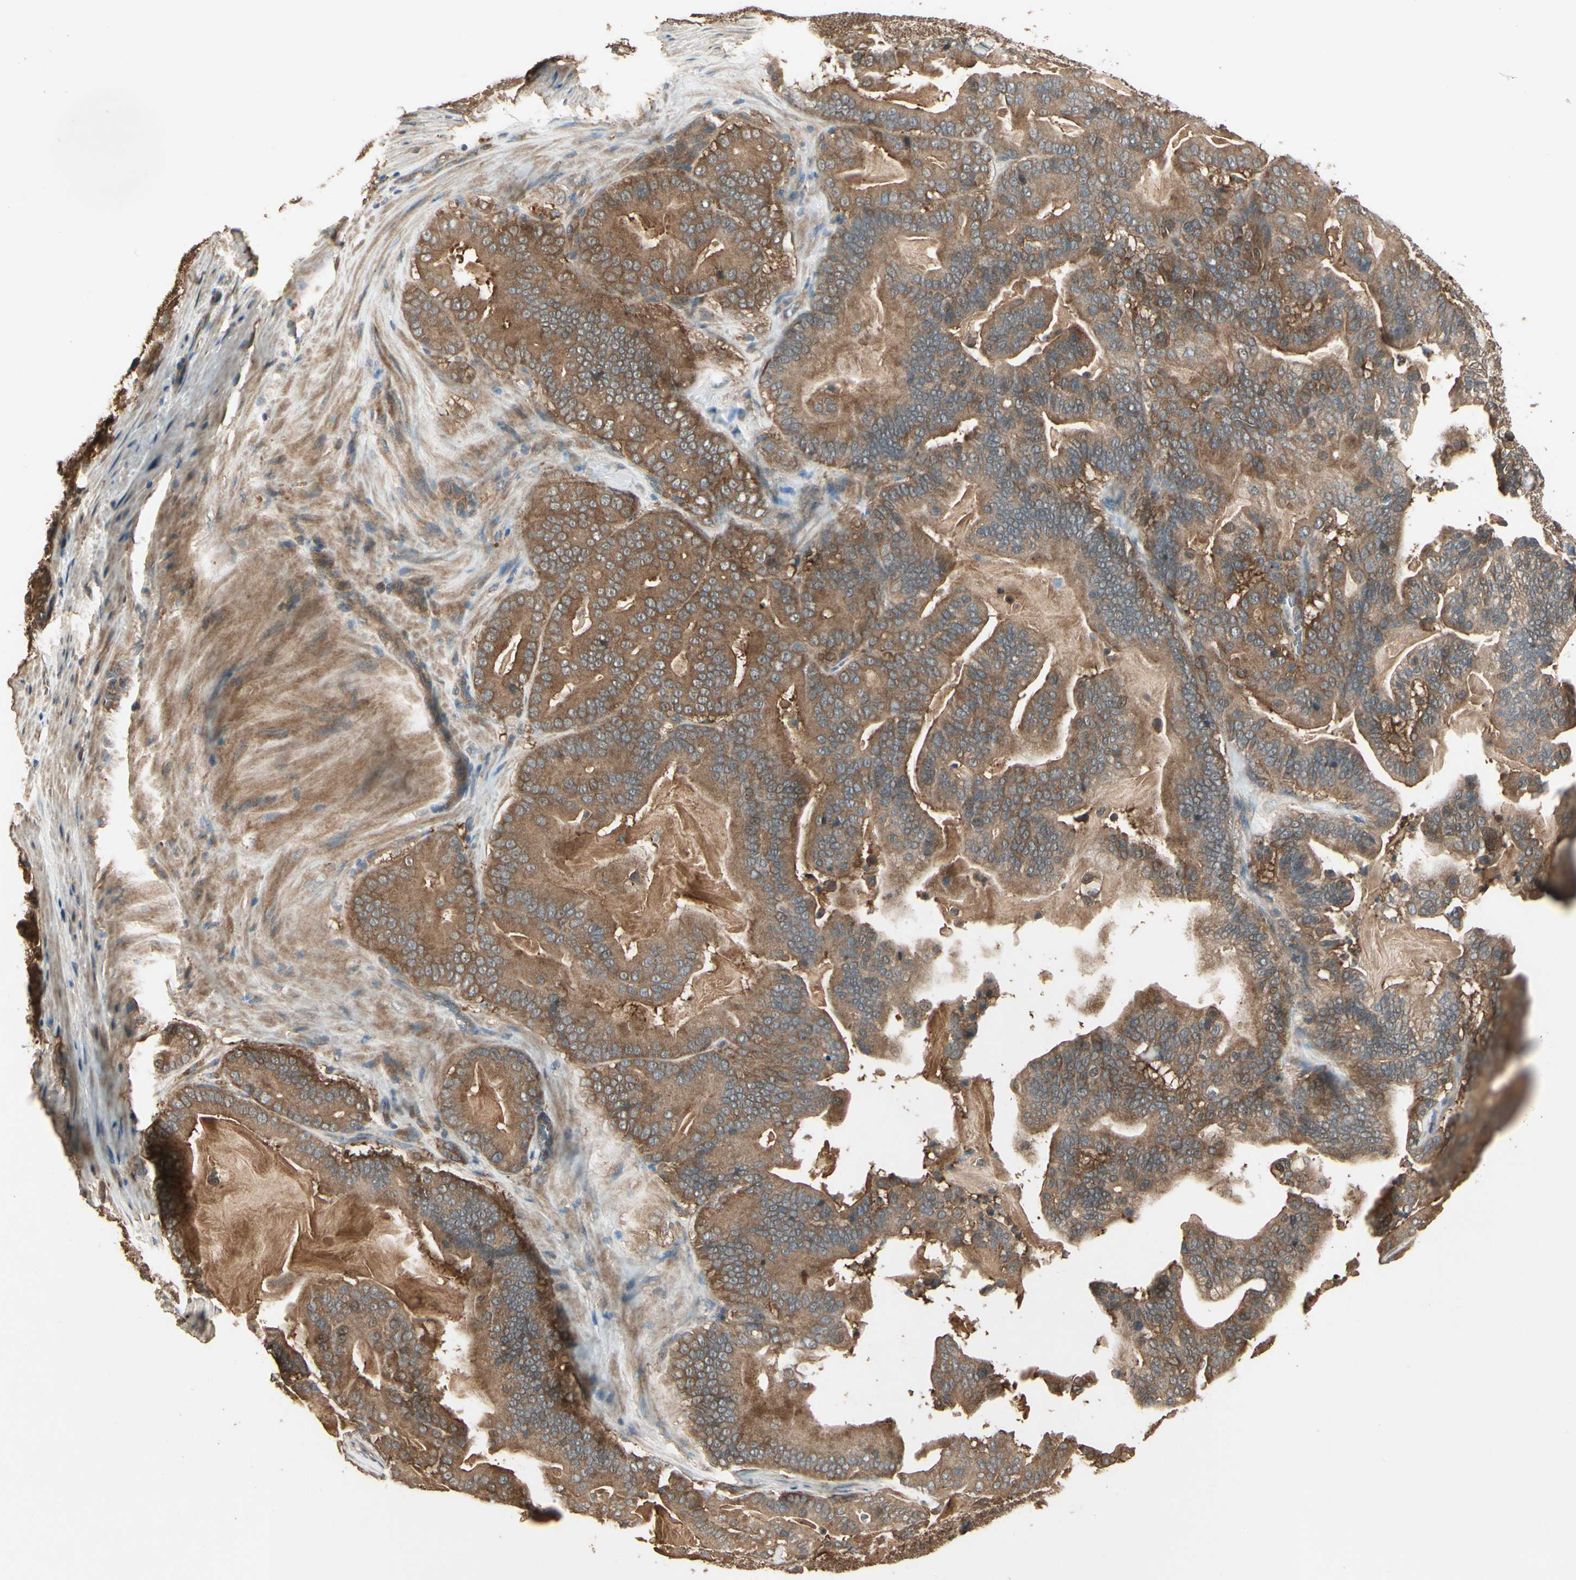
{"staining": {"intensity": "moderate", "quantity": ">75%", "location": "cytoplasmic/membranous"}, "tissue": "pancreatic cancer", "cell_type": "Tumor cells", "image_type": "cancer", "snomed": [{"axis": "morphology", "description": "Adenocarcinoma, NOS"}, {"axis": "topography", "description": "Pancreas"}], "caption": "An IHC image of neoplastic tissue is shown. Protein staining in brown highlights moderate cytoplasmic/membranous positivity in pancreatic cancer within tumor cells. Using DAB (brown) and hematoxylin (blue) stains, captured at high magnification using brightfield microscopy.", "gene": "CCT7", "patient": {"sex": "male", "age": 63}}